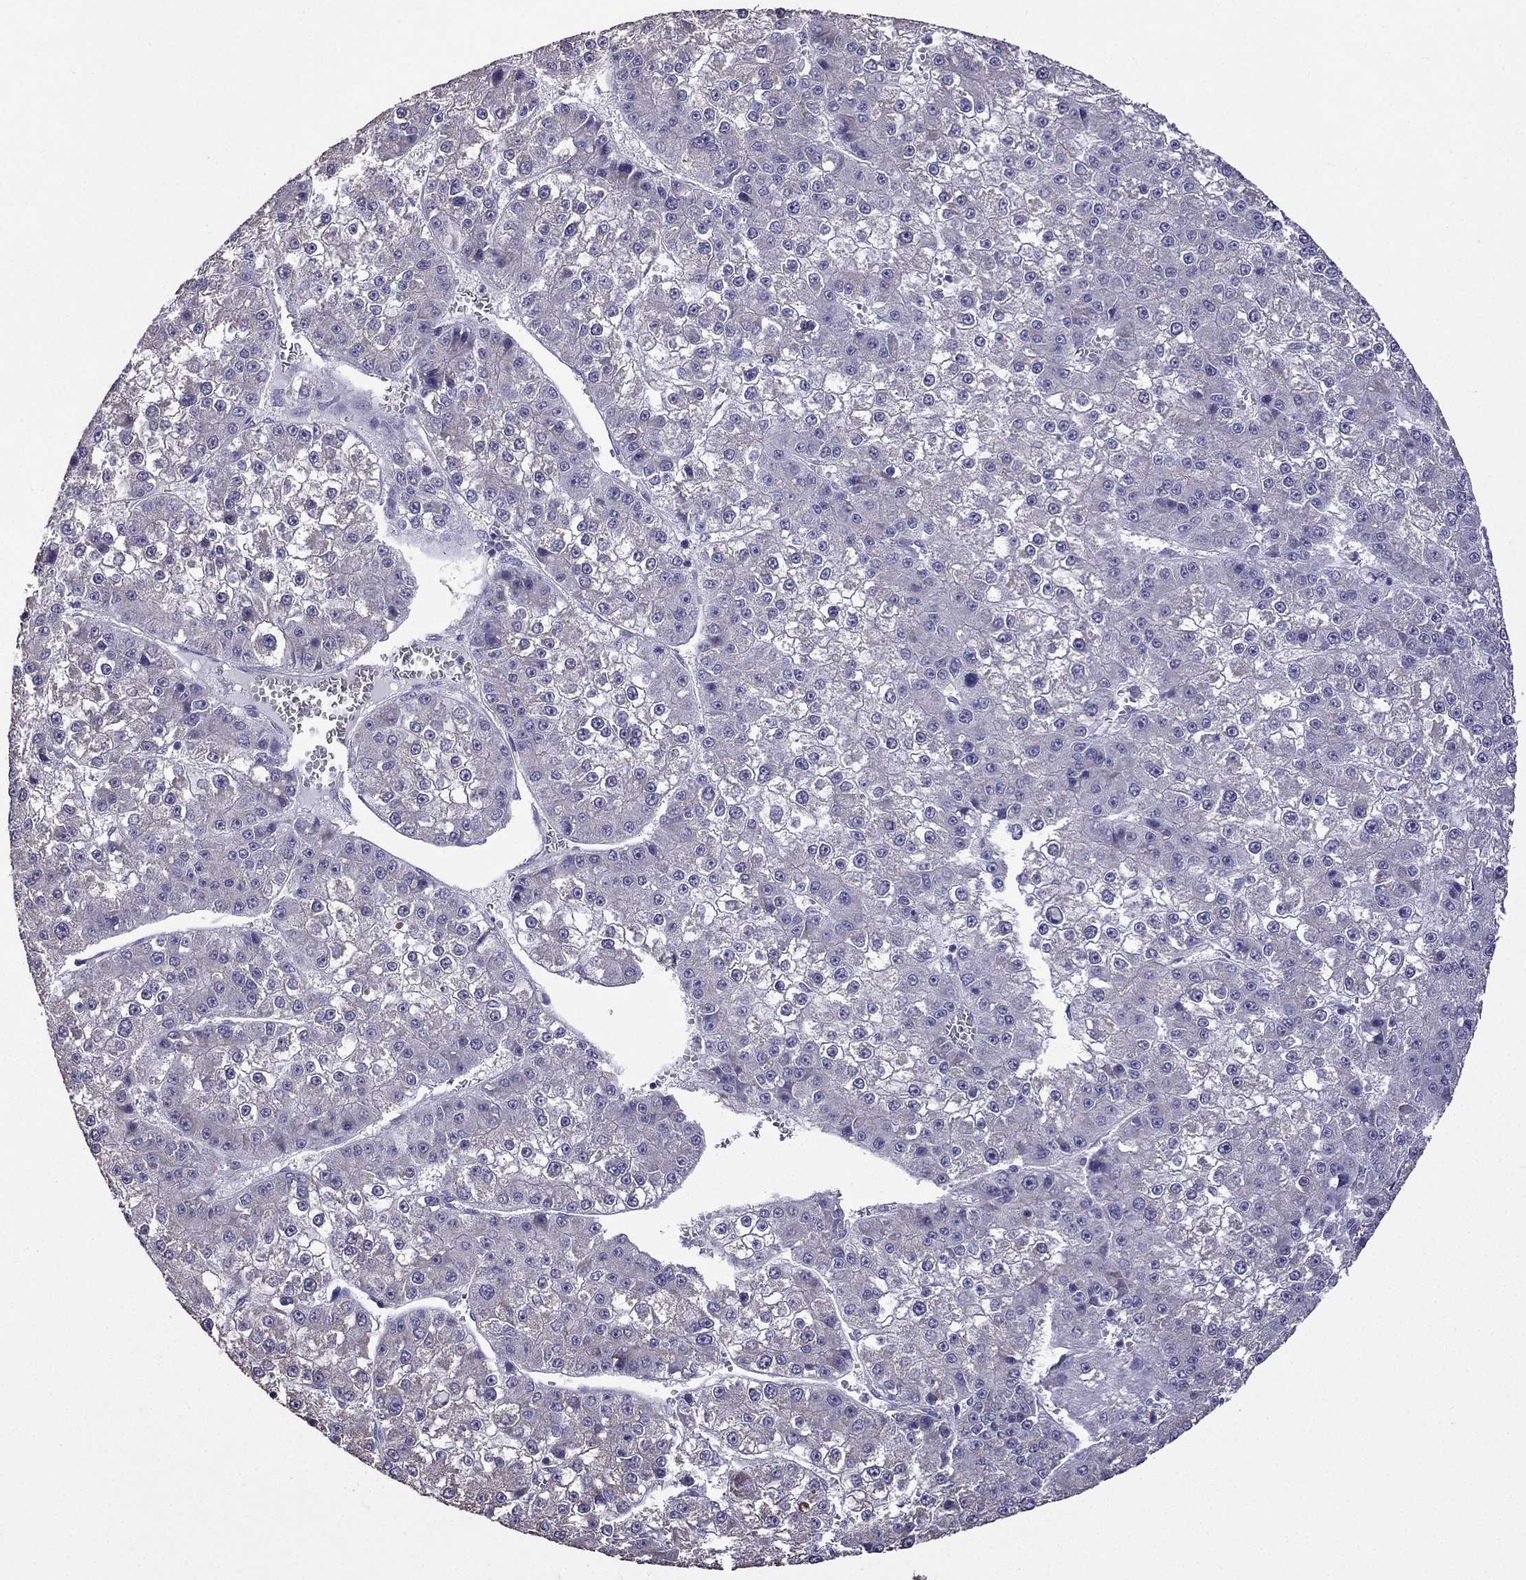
{"staining": {"intensity": "negative", "quantity": "none", "location": "none"}, "tissue": "liver cancer", "cell_type": "Tumor cells", "image_type": "cancer", "snomed": [{"axis": "morphology", "description": "Carcinoma, Hepatocellular, NOS"}, {"axis": "topography", "description": "Liver"}], "caption": "A photomicrograph of human liver cancer is negative for staining in tumor cells.", "gene": "AK5", "patient": {"sex": "female", "age": 73}}